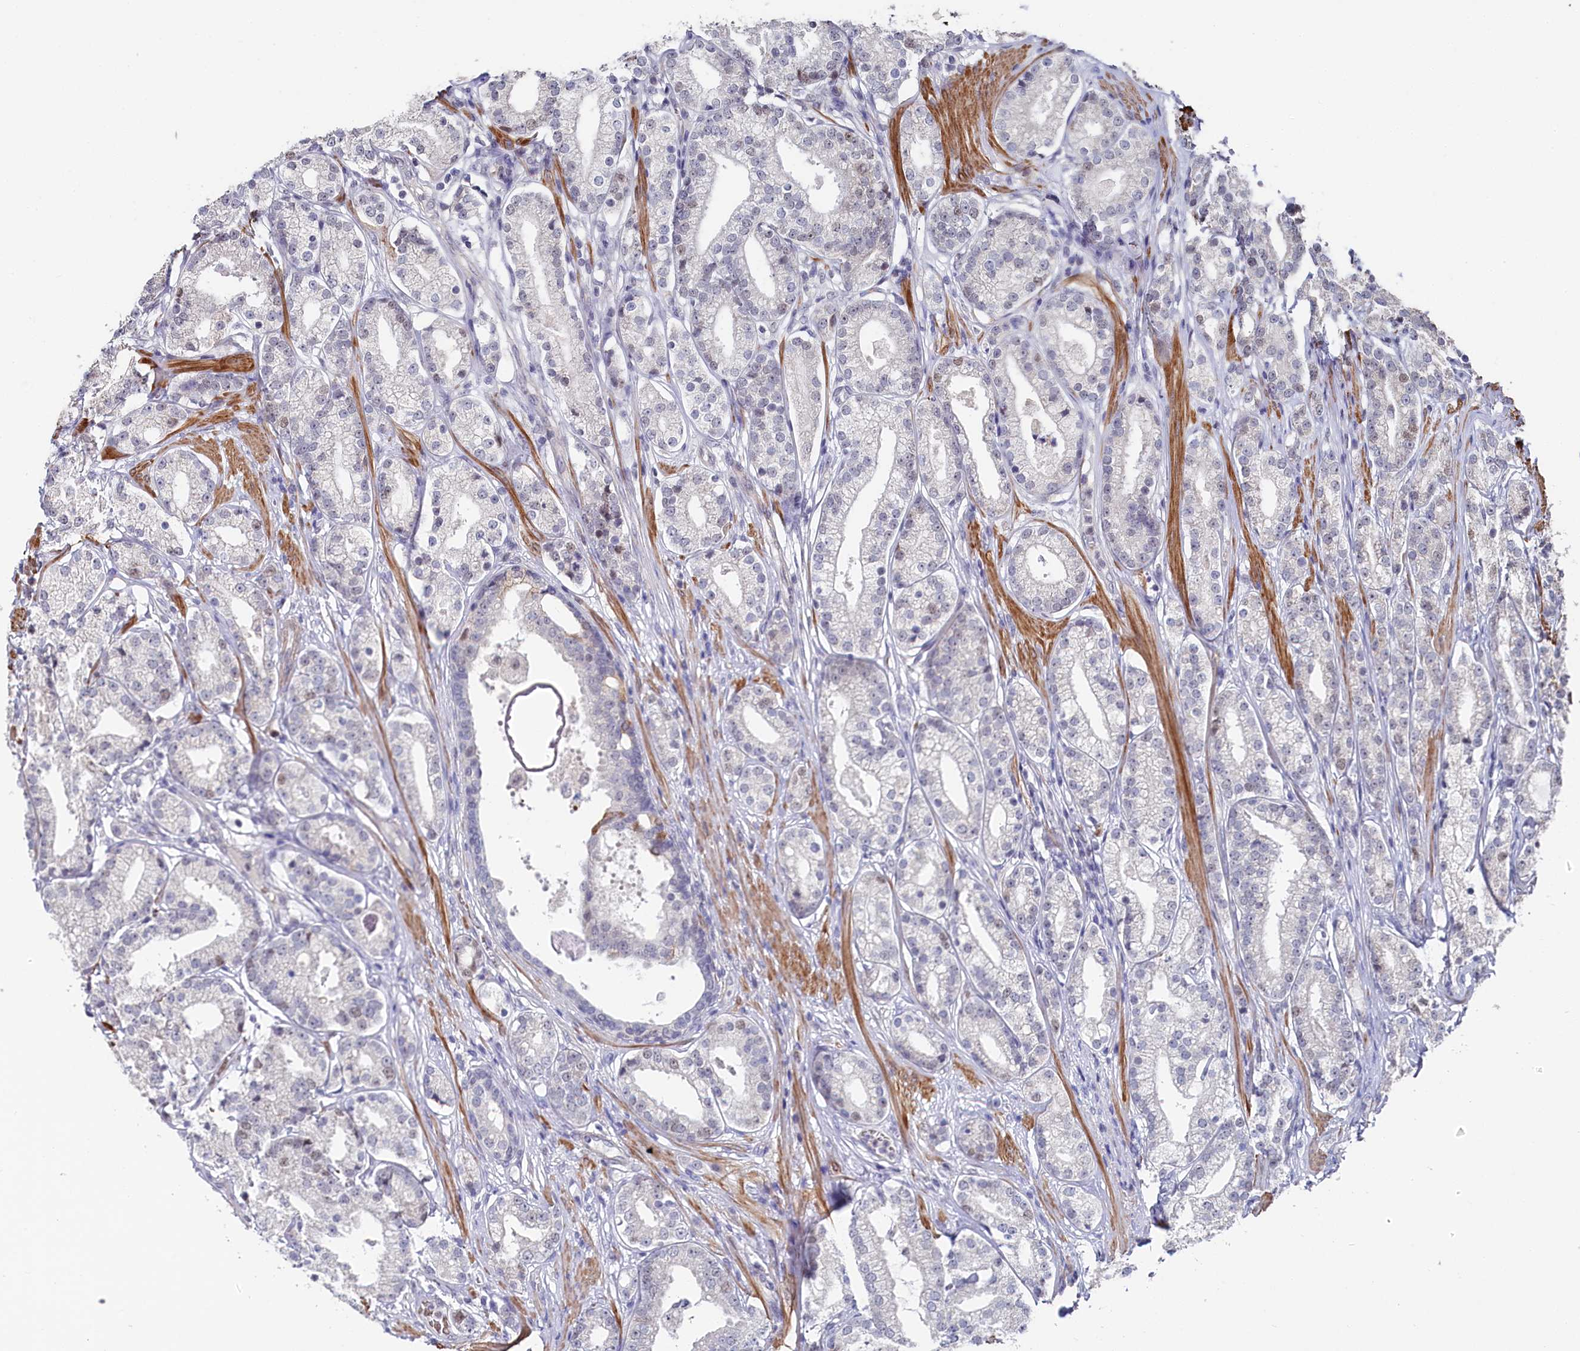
{"staining": {"intensity": "negative", "quantity": "none", "location": "none"}, "tissue": "prostate cancer", "cell_type": "Tumor cells", "image_type": "cancer", "snomed": [{"axis": "morphology", "description": "Adenocarcinoma, High grade"}, {"axis": "topography", "description": "Prostate"}], "caption": "Tumor cells are negative for brown protein staining in prostate high-grade adenocarcinoma.", "gene": "TIGD4", "patient": {"sex": "male", "age": 69}}